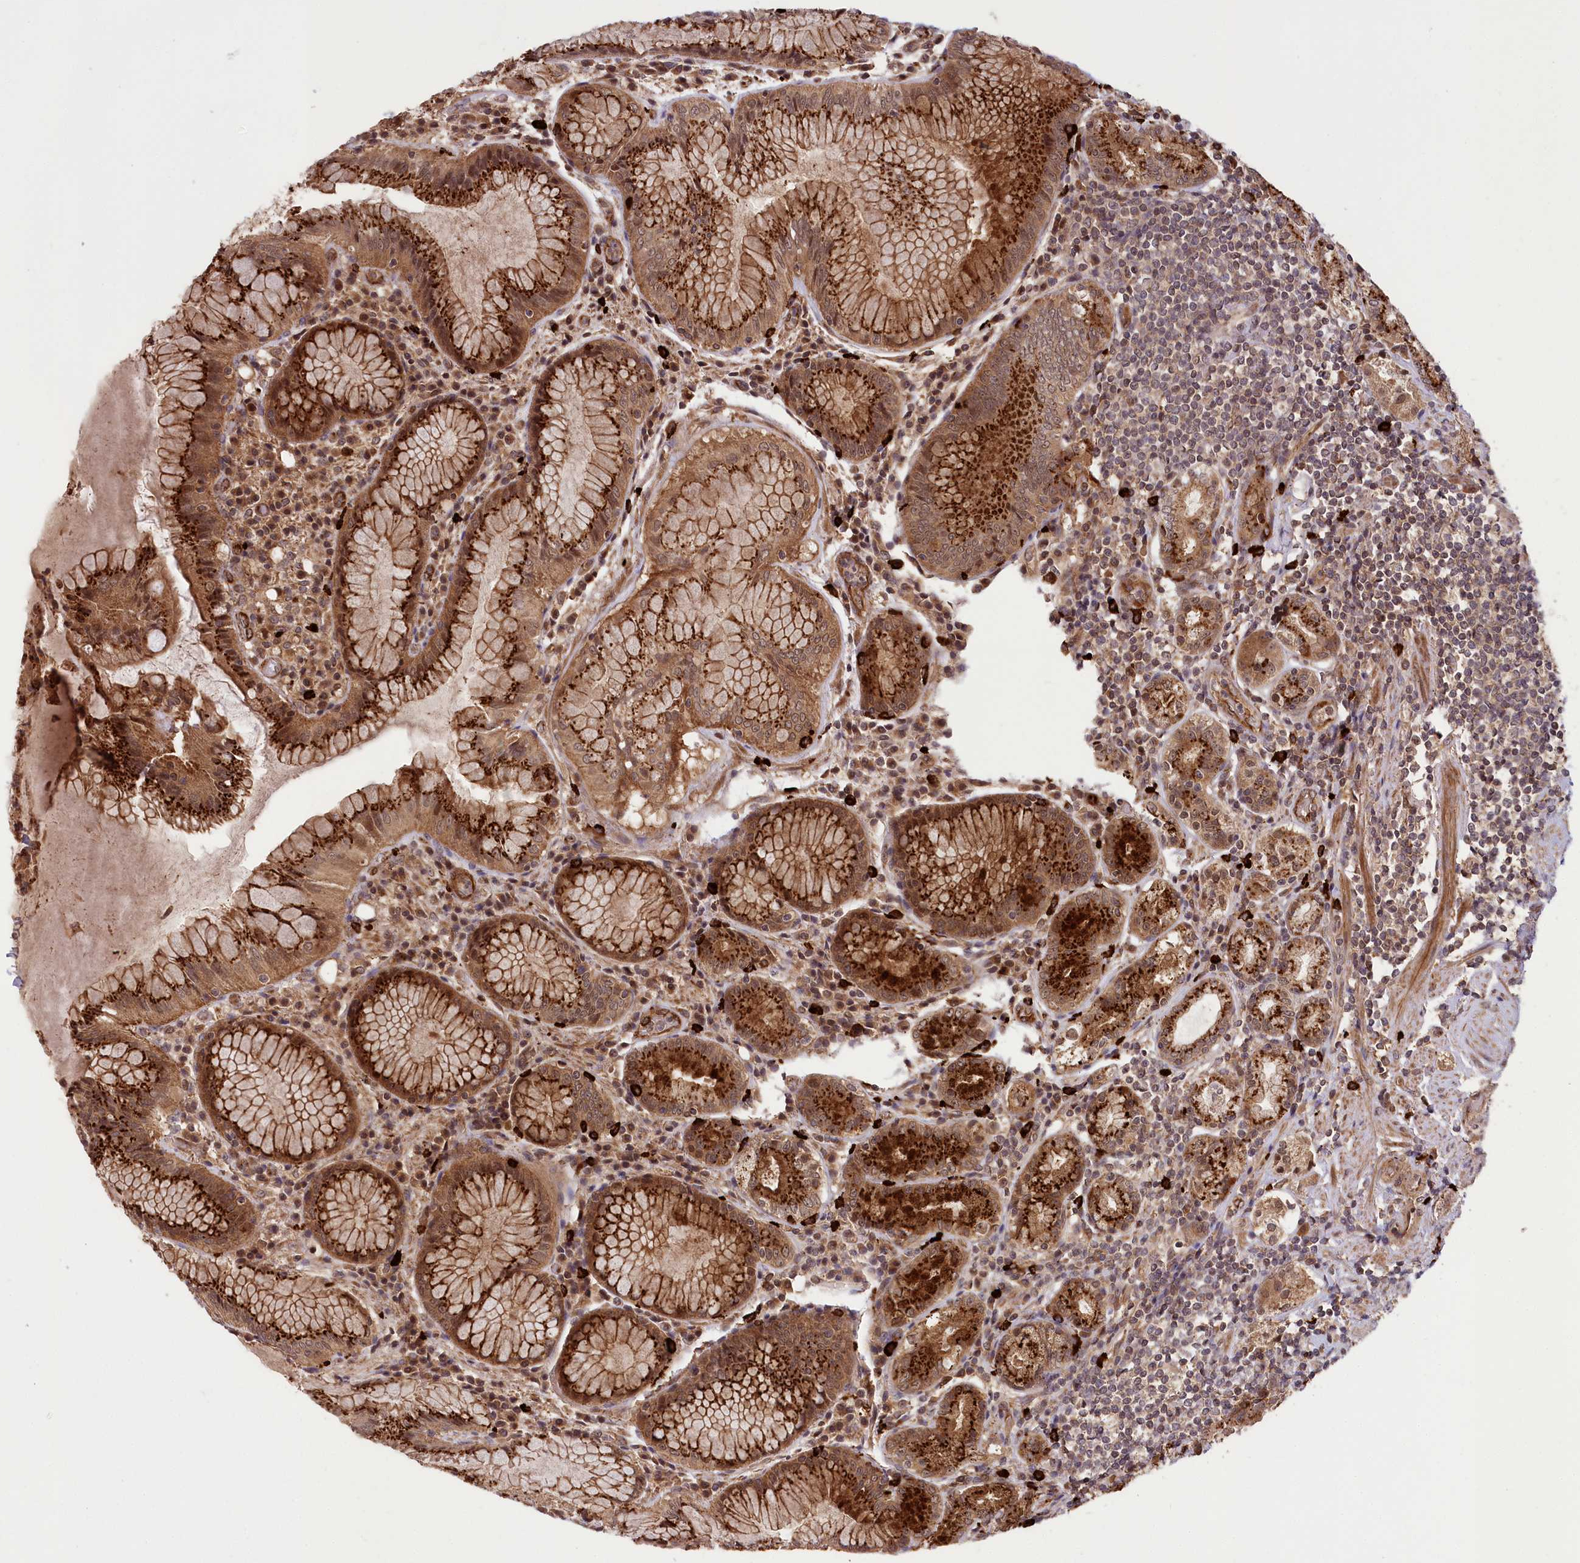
{"staining": {"intensity": "strong", "quantity": ">75%", "location": "cytoplasmic/membranous,nuclear"}, "tissue": "stomach", "cell_type": "Glandular cells", "image_type": "normal", "snomed": [{"axis": "morphology", "description": "Normal tissue, NOS"}, {"axis": "topography", "description": "Stomach, upper"}, {"axis": "topography", "description": "Stomach, lower"}], "caption": "Glandular cells display strong cytoplasmic/membranous,nuclear expression in approximately >75% of cells in normal stomach.", "gene": "CARD19", "patient": {"sex": "female", "age": 76}}